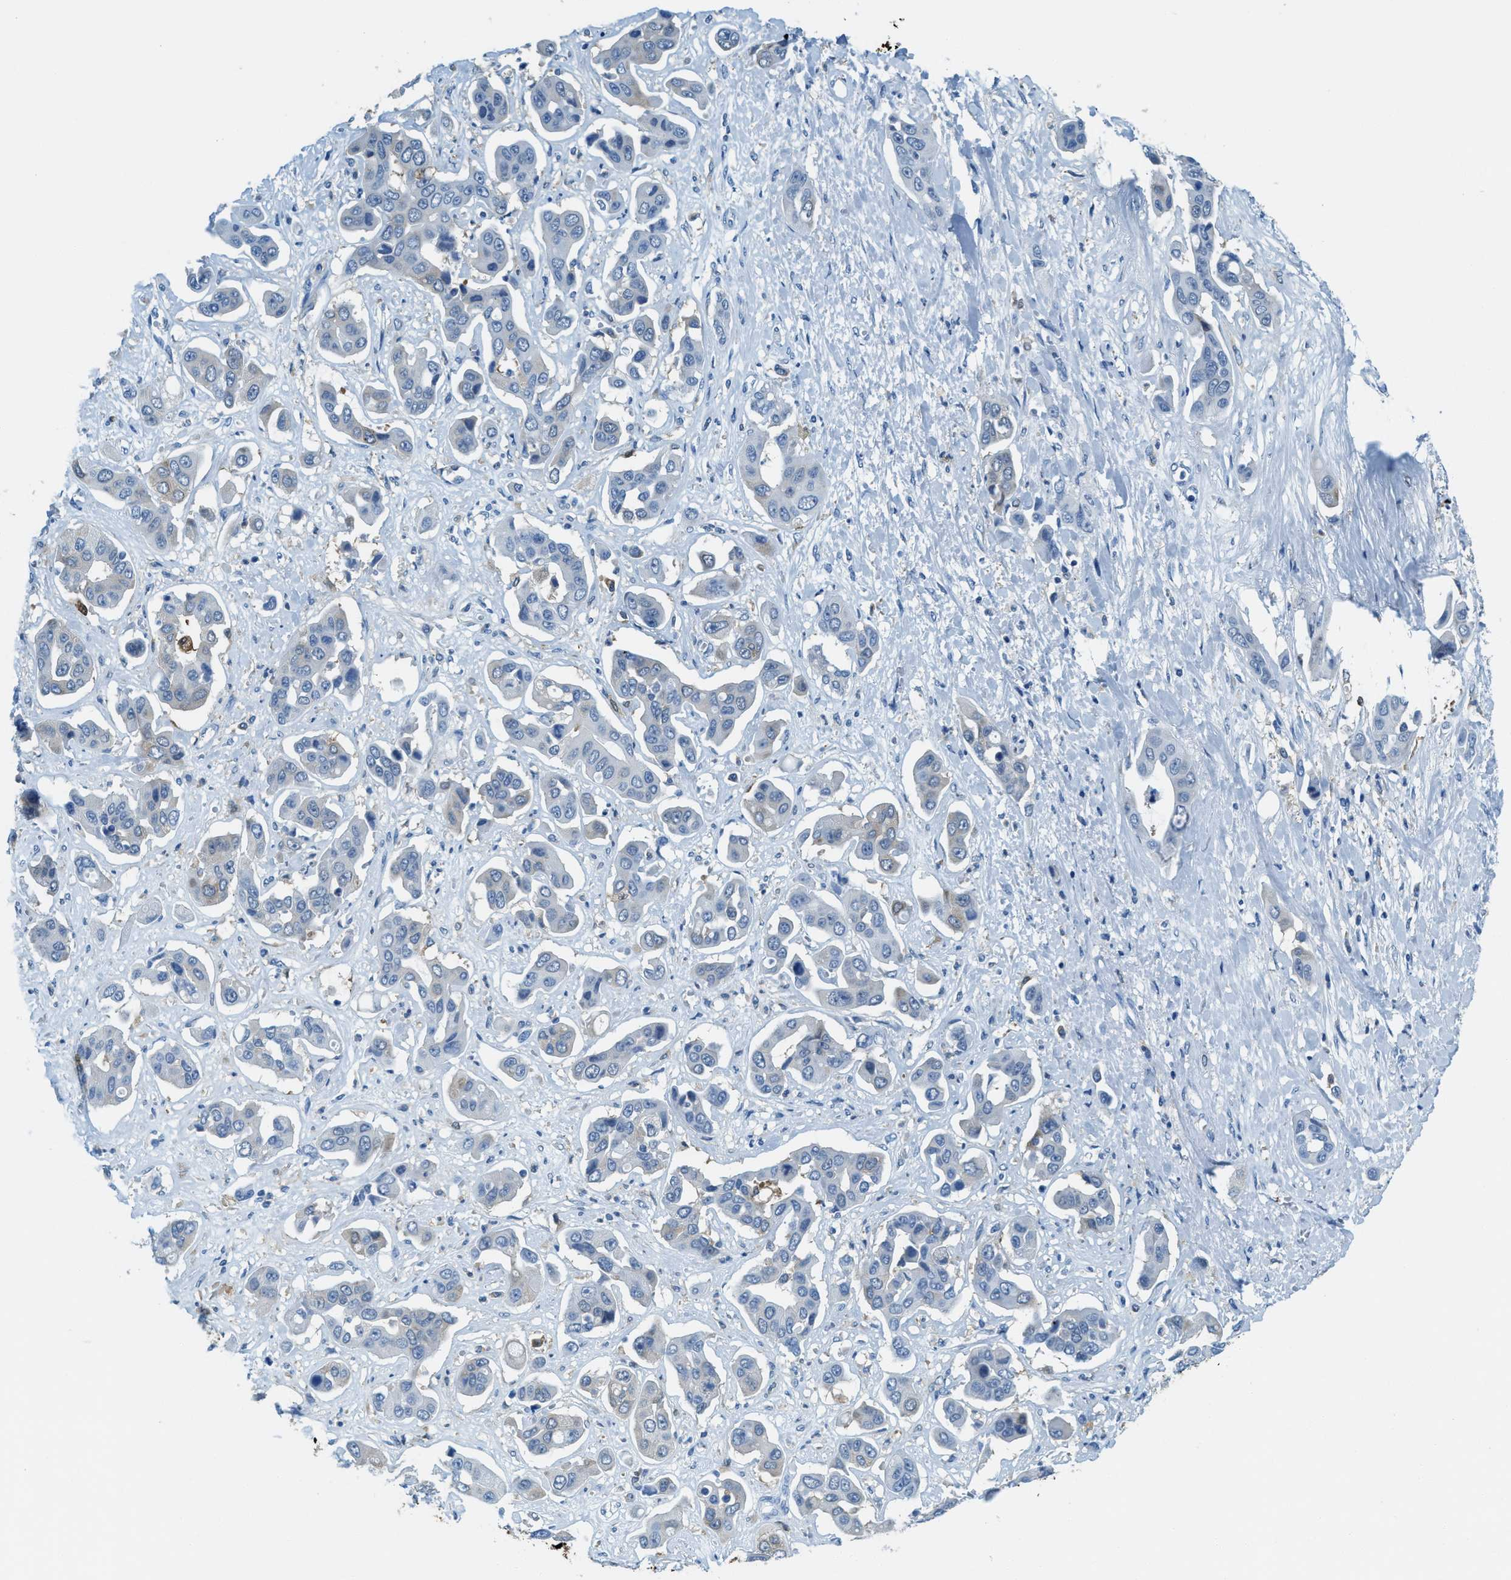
{"staining": {"intensity": "negative", "quantity": "none", "location": "none"}, "tissue": "liver cancer", "cell_type": "Tumor cells", "image_type": "cancer", "snomed": [{"axis": "morphology", "description": "Cholangiocarcinoma"}, {"axis": "topography", "description": "Liver"}], "caption": "Immunohistochemistry histopathology image of human cholangiocarcinoma (liver) stained for a protein (brown), which exhibits no expression in tumor cells. (Brightfield microscopy of DAB immunohistochemistry at high magnification).", "gene": "MATCAP2", "patient": {"sex": "female", "age": 52}}